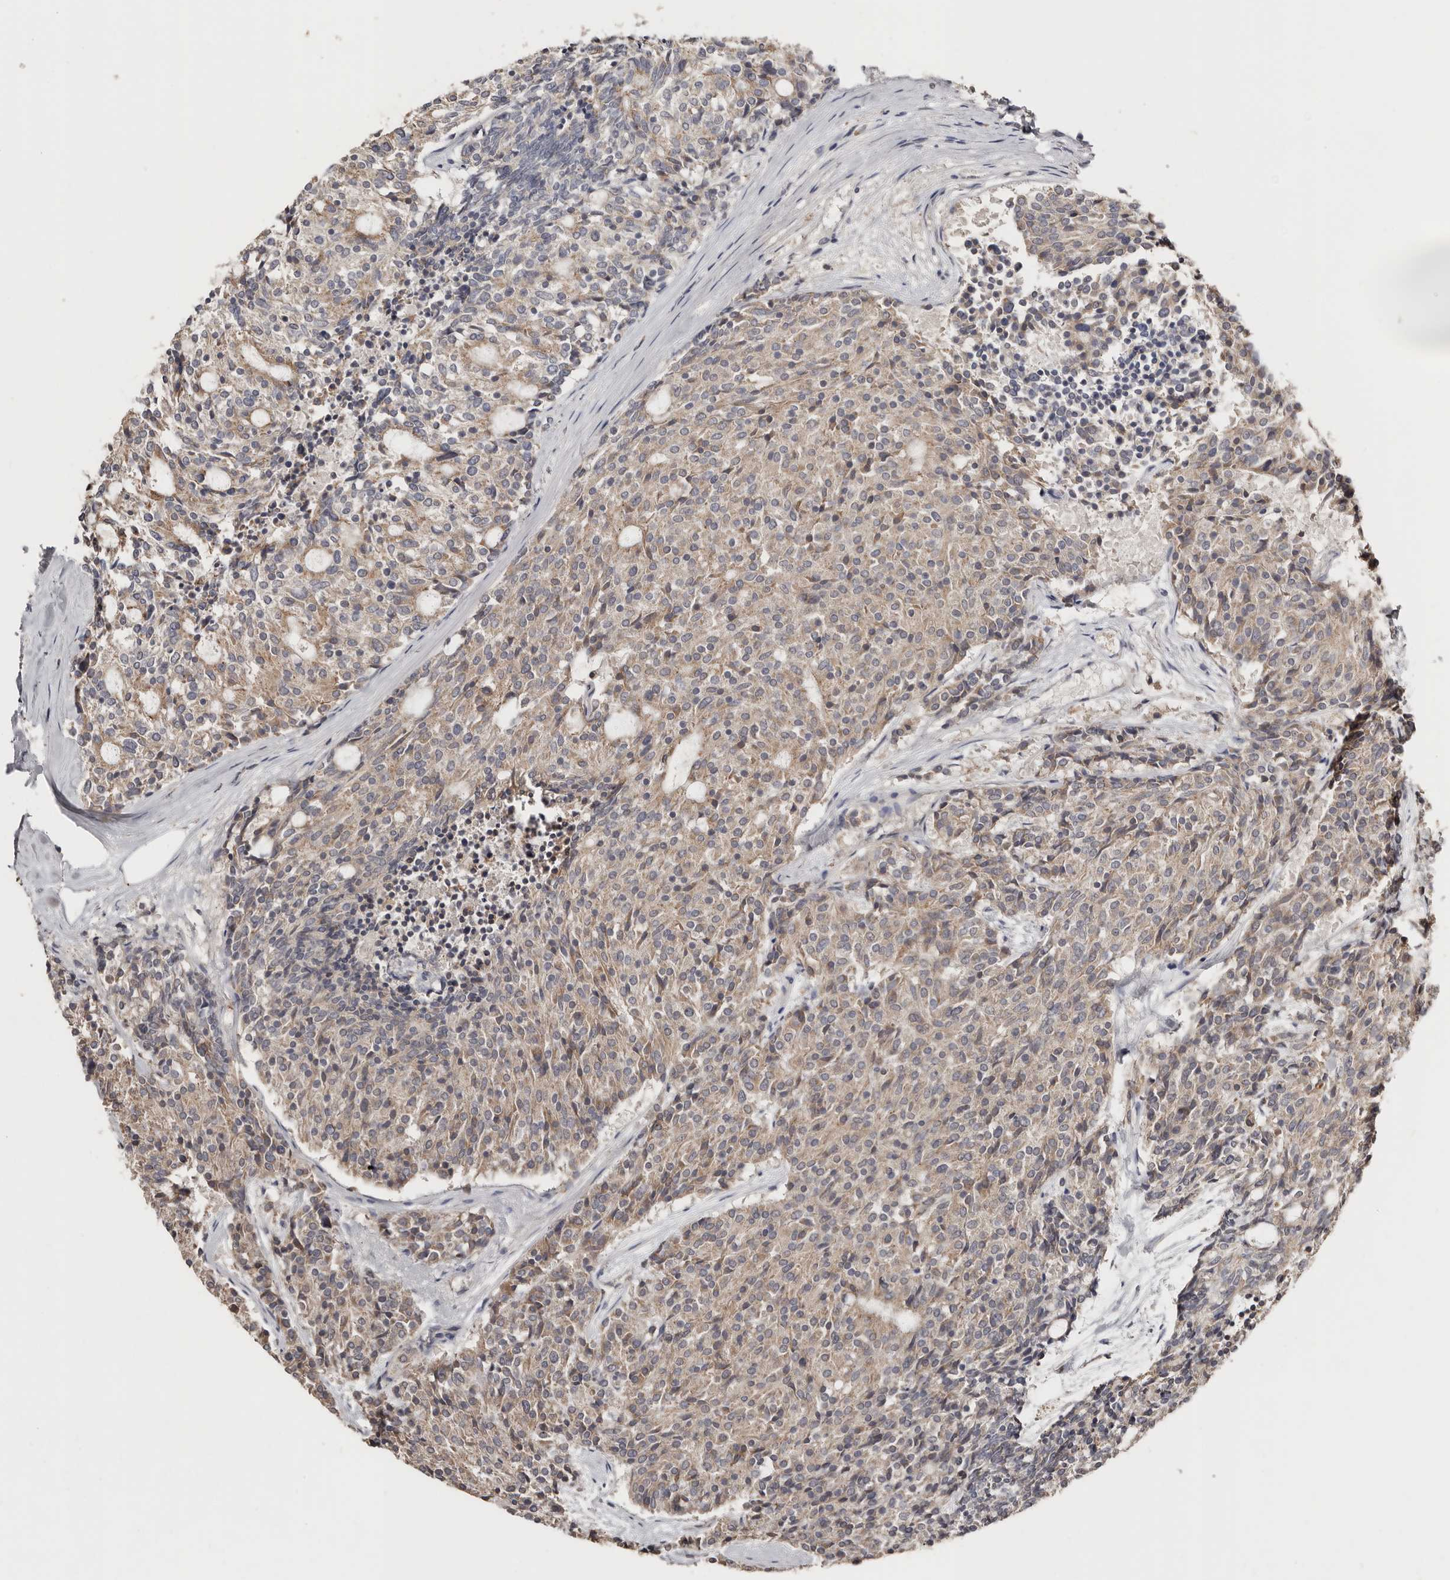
{"staining": {"intensity": "weak", "quantity": ">75%", "location": "cytoplasmic/membranous"}, "tissue": "carcinoid", "cell_type": "Tumor cells", "image_type": "cancer", "snomed": [{"axis": "morphology", "description": "Carcinoid, malignant, NOS"}, {"axis": "topography", "description": "Pancreas"}], "caption": "Carcinoid stained with immunohistochemistry shows weak cytoplasmic/membranous staining in approximately >75% of tumor cells. (DAB (3,3'-diaminobenzidine) IHC, brown staining for protein, blue staining for nuclei).", "gene": "SLC39A2", "patient": {"sex": "female", "age": 54}}